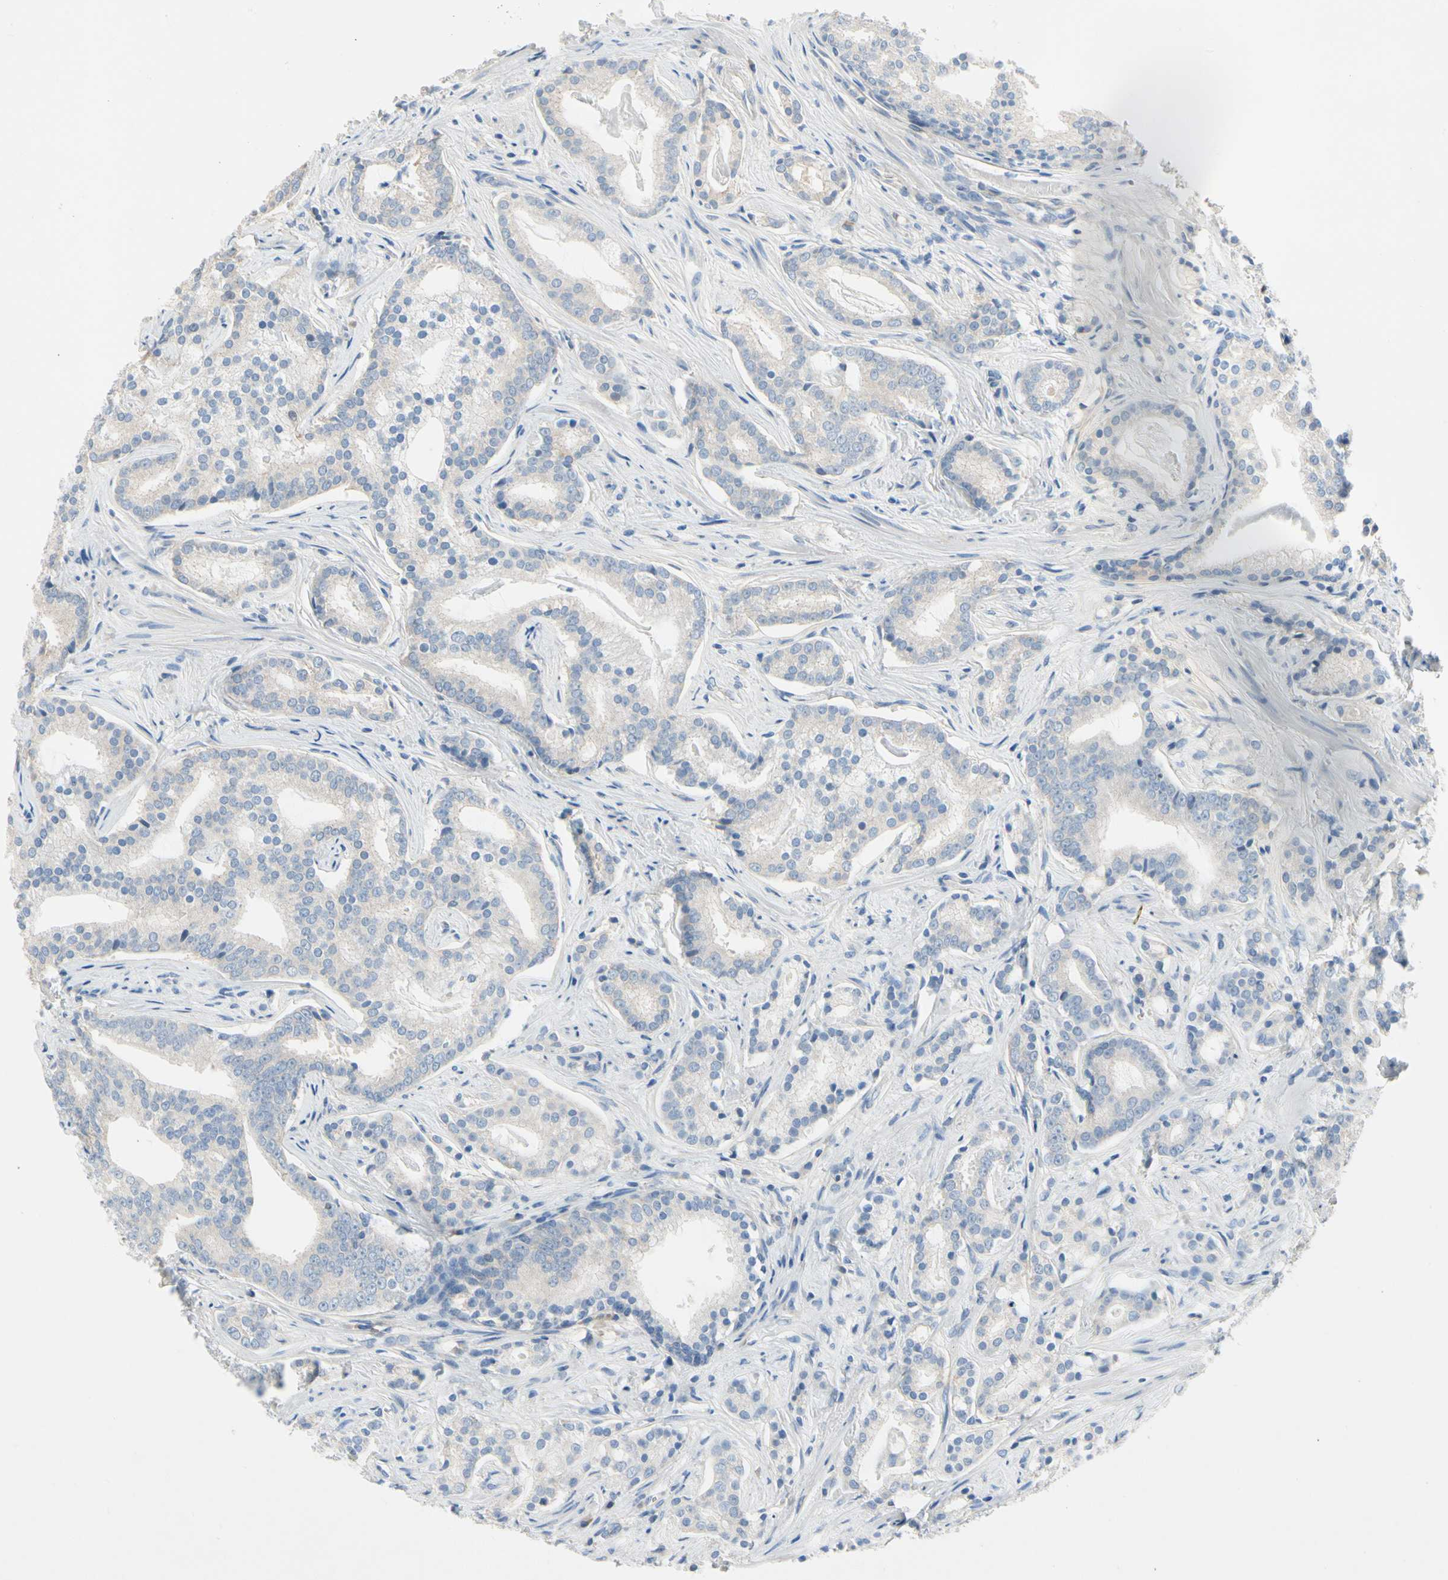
{"staining": {"intensity": "negative", "quantity": "none", "location": "none"}, "tissue": "prostate cancer", "cell_type": "Tumor cells", "image_type": "cancer", "snomed": [{"axis": "morphology", "description": "Adenocarcinoma, Low grade"}, {"axis": "topography", "description": "Prostate"}], "caption": "Micrograph shows no protein positivity in tumor cells of prostate cancer tissue.", "gene": "CA14", "patient": {"sex": "male", "age": 58}}